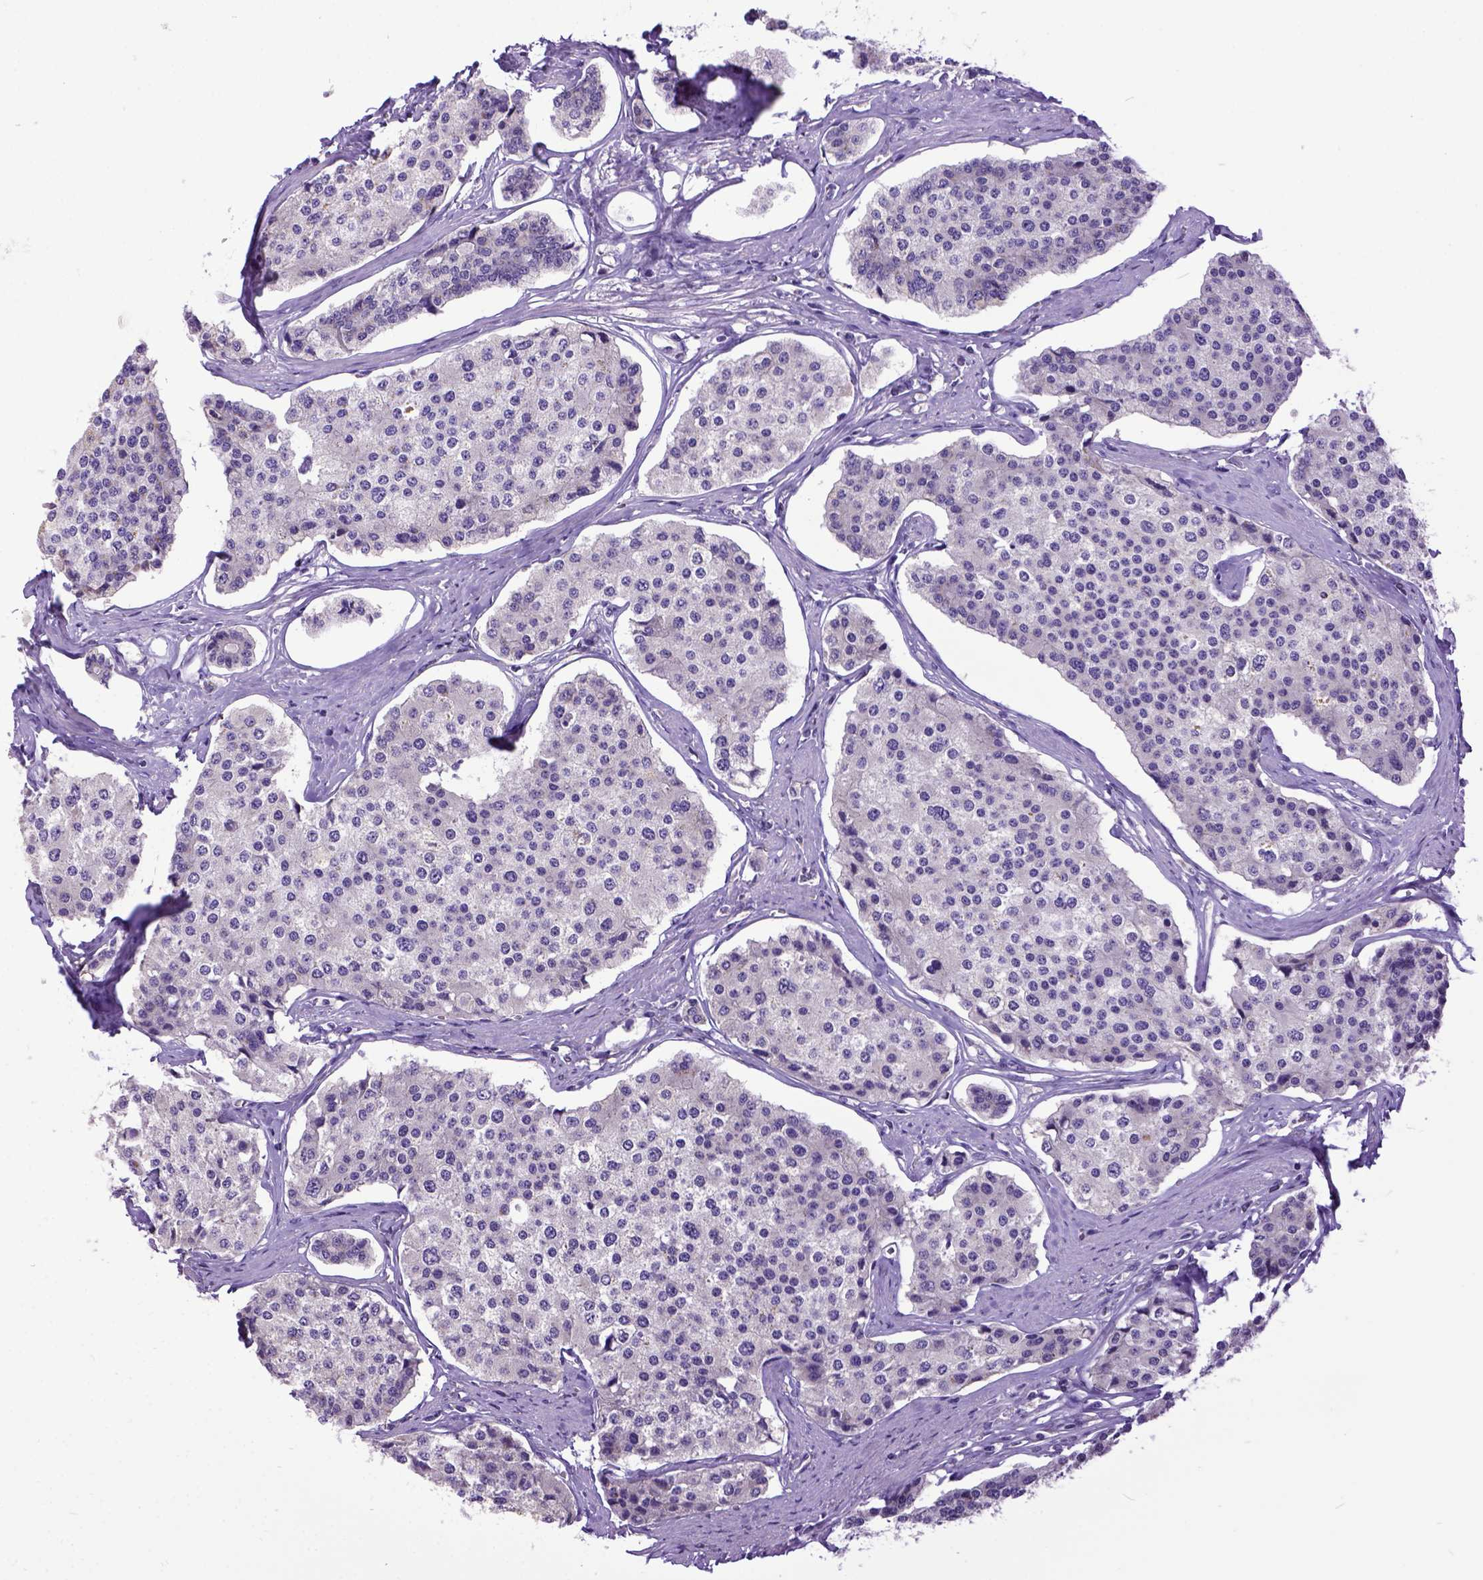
{"staining": {"intensity": "negative", "quantity": "none", "location": "none"}, "tissue": "carcinoid", "cell_type": "Tumor cells", "image_type": "cancer", "snomed": [{"axis": "morphology", "description": "Carcinoid, malignant, NOS"}, {"axis": "topography", "description": "Small intestine"}], "caption": "Protein analysis of carcinoid (malignant) shows no significant staining in tumor cells. The staining is performed using DAB brown chromogen with nuclei counter-stained in using hematoxylin.", "gene": "NEK5", "patient": {"sex": "female", "age": 65}}